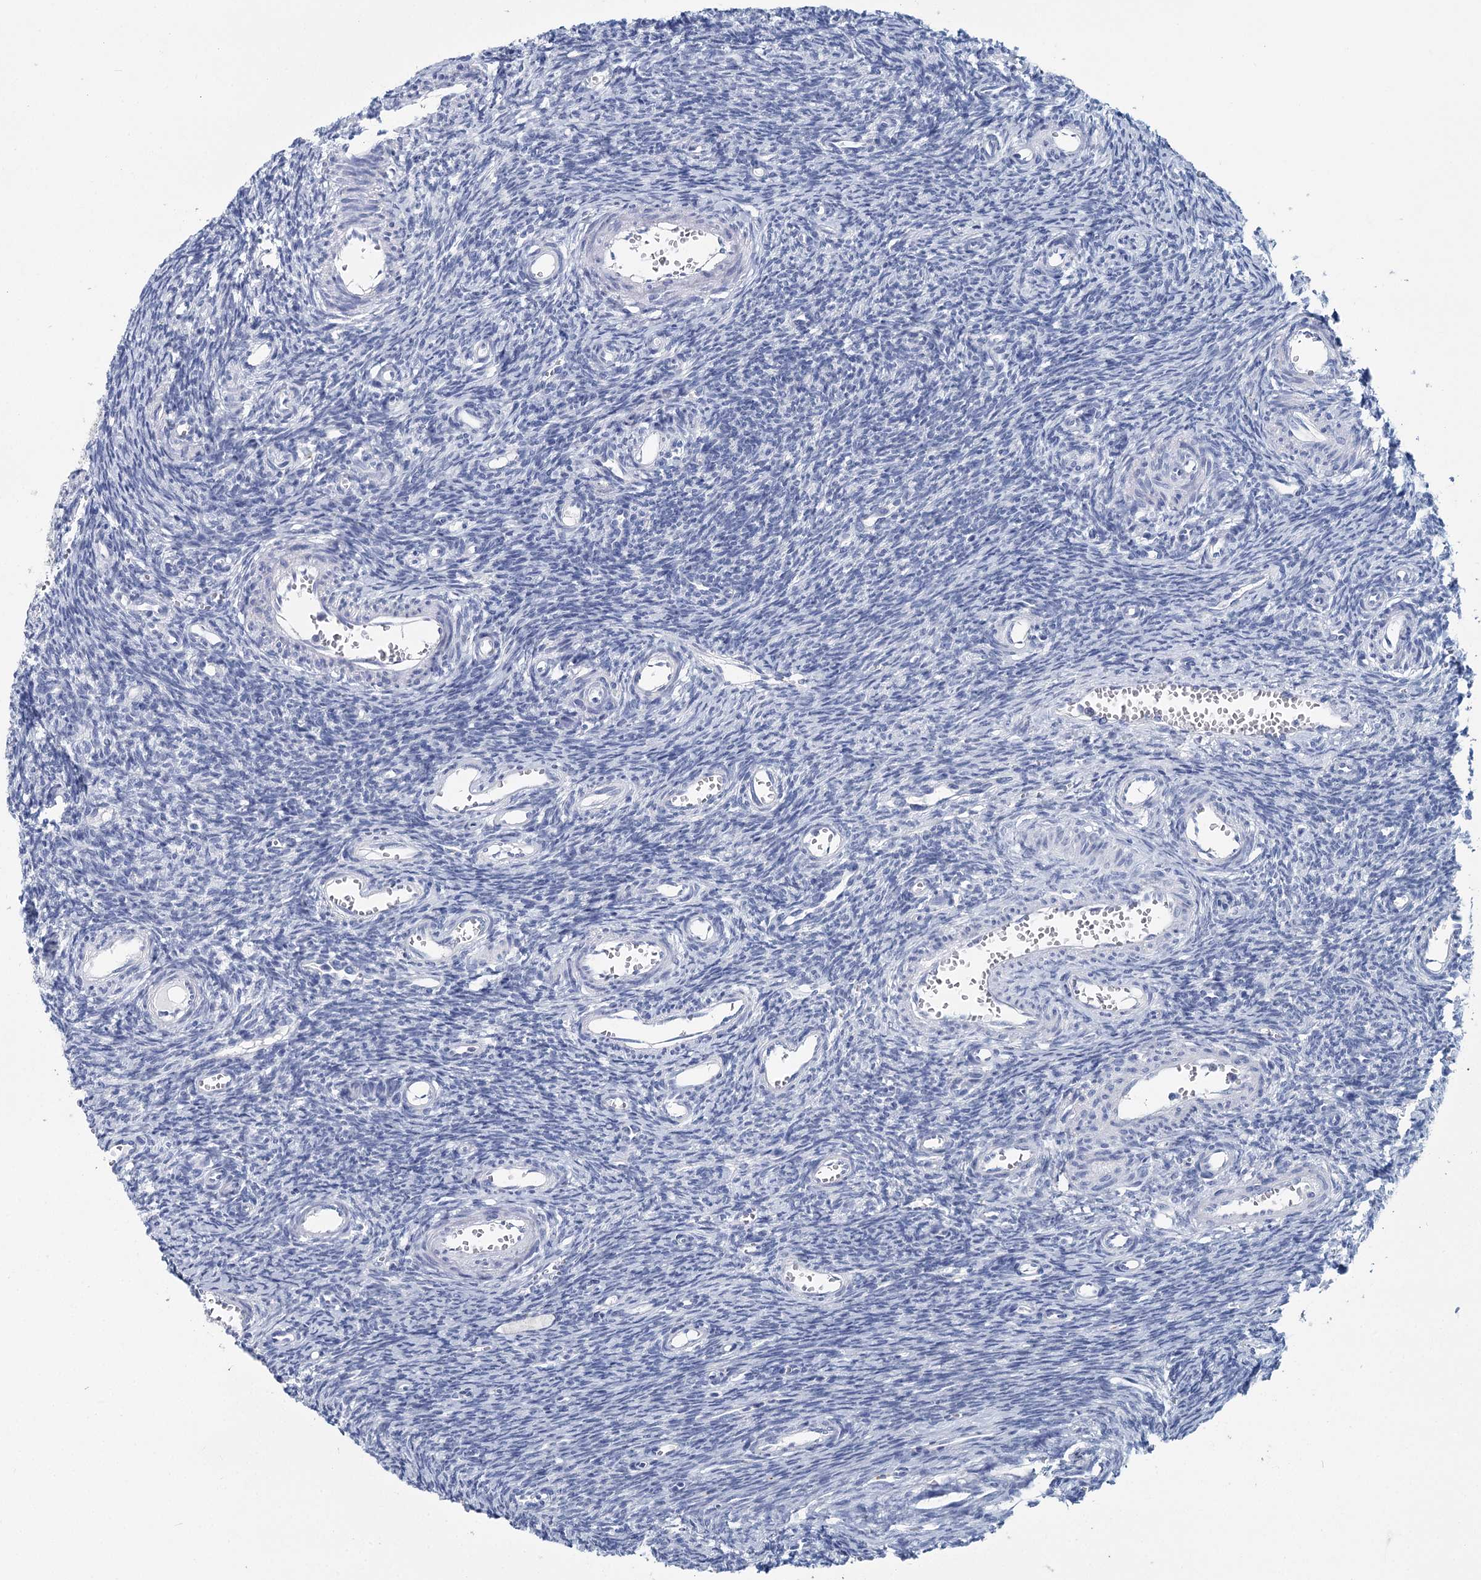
{"staining": {"intensity": "negative", "quantity": "none", "location": "none"}, "tissue": "ovary", "cell_type": "Ovarian stroma cells", "image_type": "normal", "snomed": [{"axis": "morphology", "description": "Normal tissue, NOS"}, {"axis": "topography", "description": "Ovary"}], "caption": "Ovary stained for a protein using IHC displays no expression ovarian stroma cells.", "gene": "METTL7B", "patient": {"sex": "female", "age": 39}}